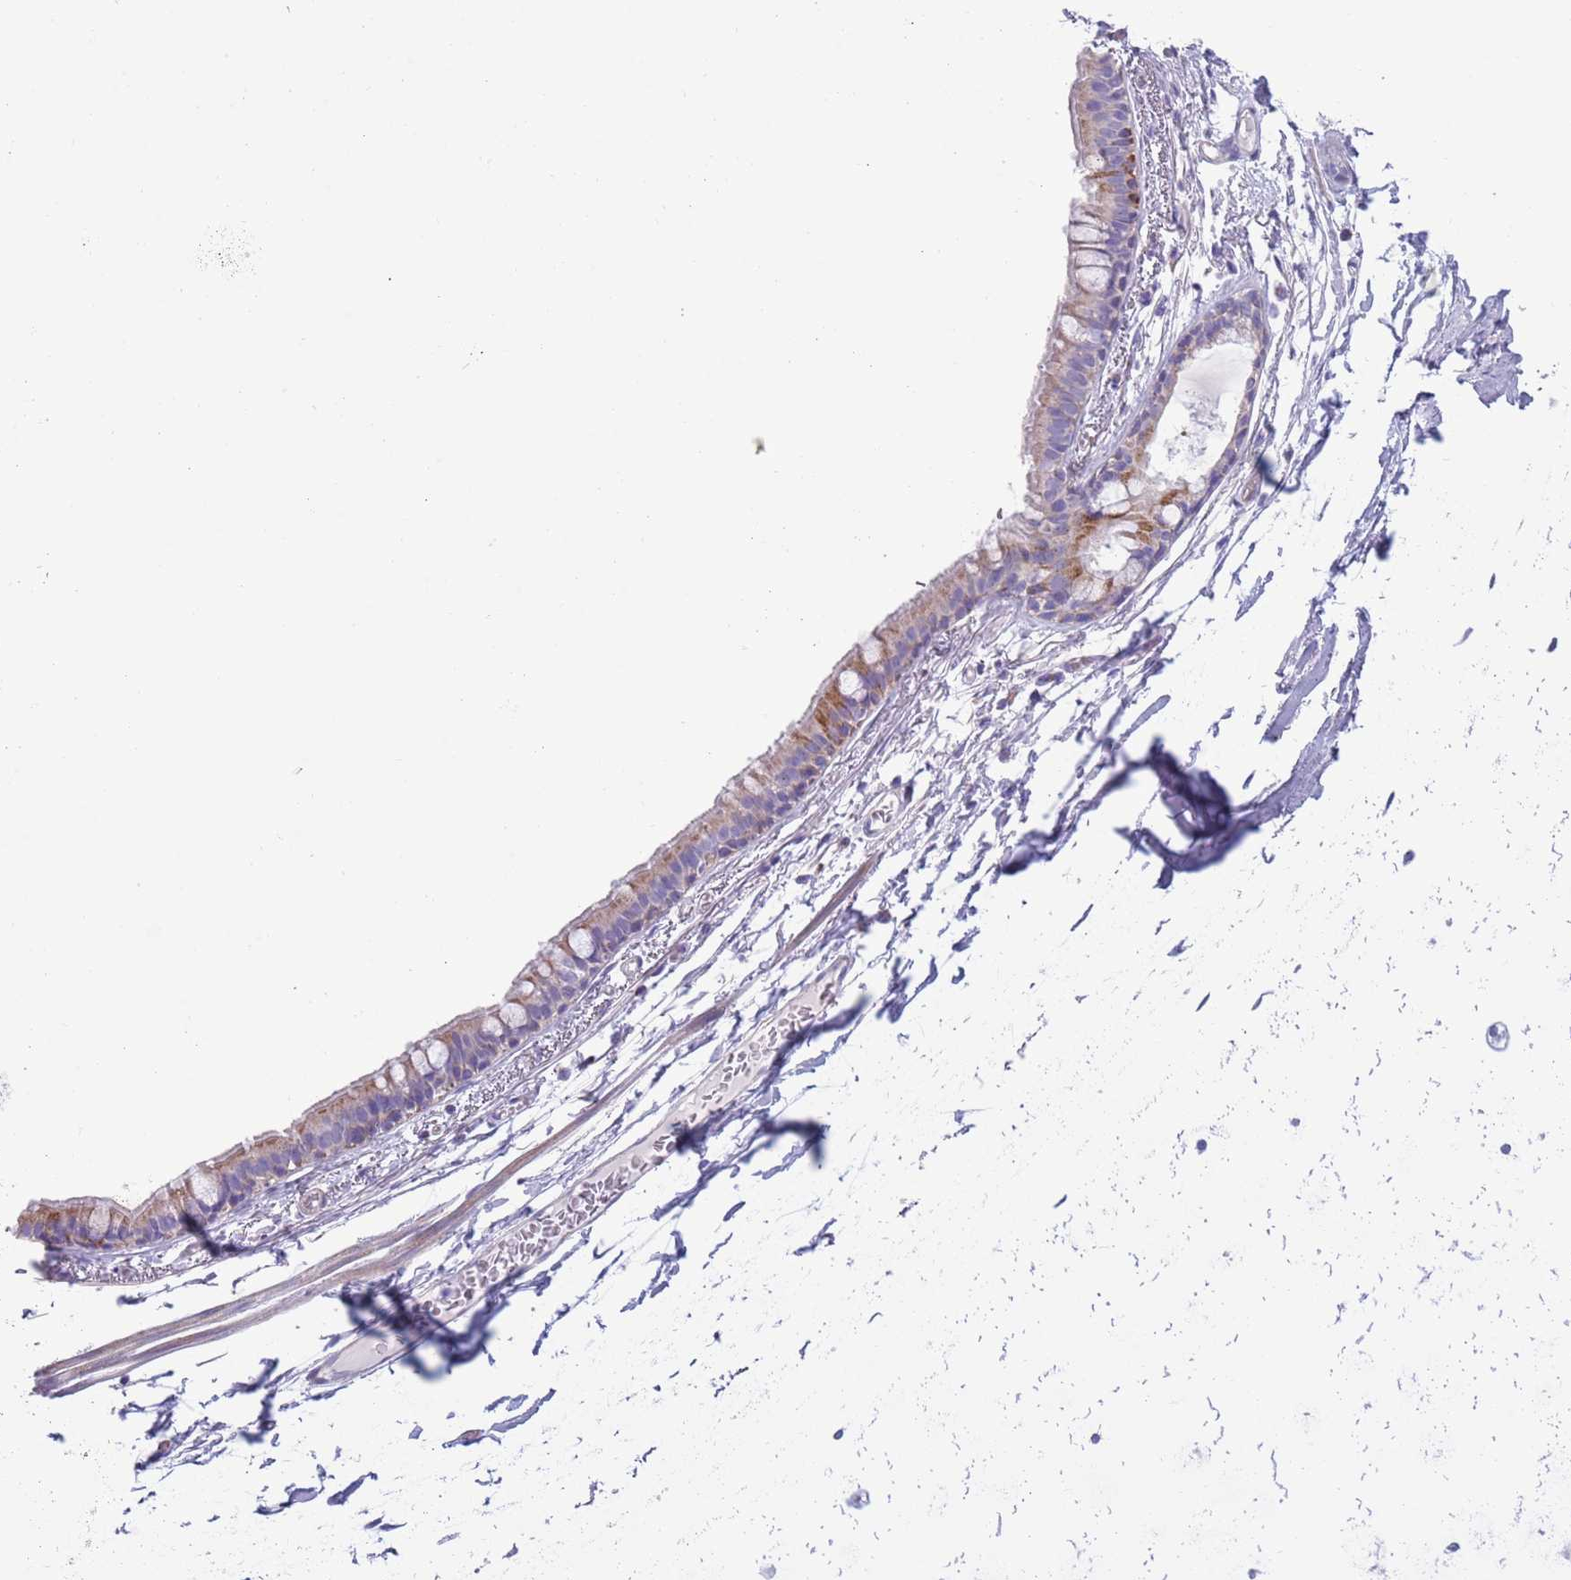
{"staining": {"intensity": "moderate", "quantity": "<25%", "location": "cytoplasmic/membranous"}, "tissue": "bronchus", "cell_type": "Respiratory epithelial cells", "image_type": "normal", "snomed": [{"axis": "morphology", "description": "Normal tissue, NOS"}, {"axis": "topography", "description": "Cartilage tissue"}], "caption": "Immunohistochemistry of benign human bronchus demonstrates low levels of moderate cytoplasmic/membranous expression in approximately <25% of respiratory epithelial cells.", "gene": "MOCOS", "patient": {"sex": "male", "age": 63}}